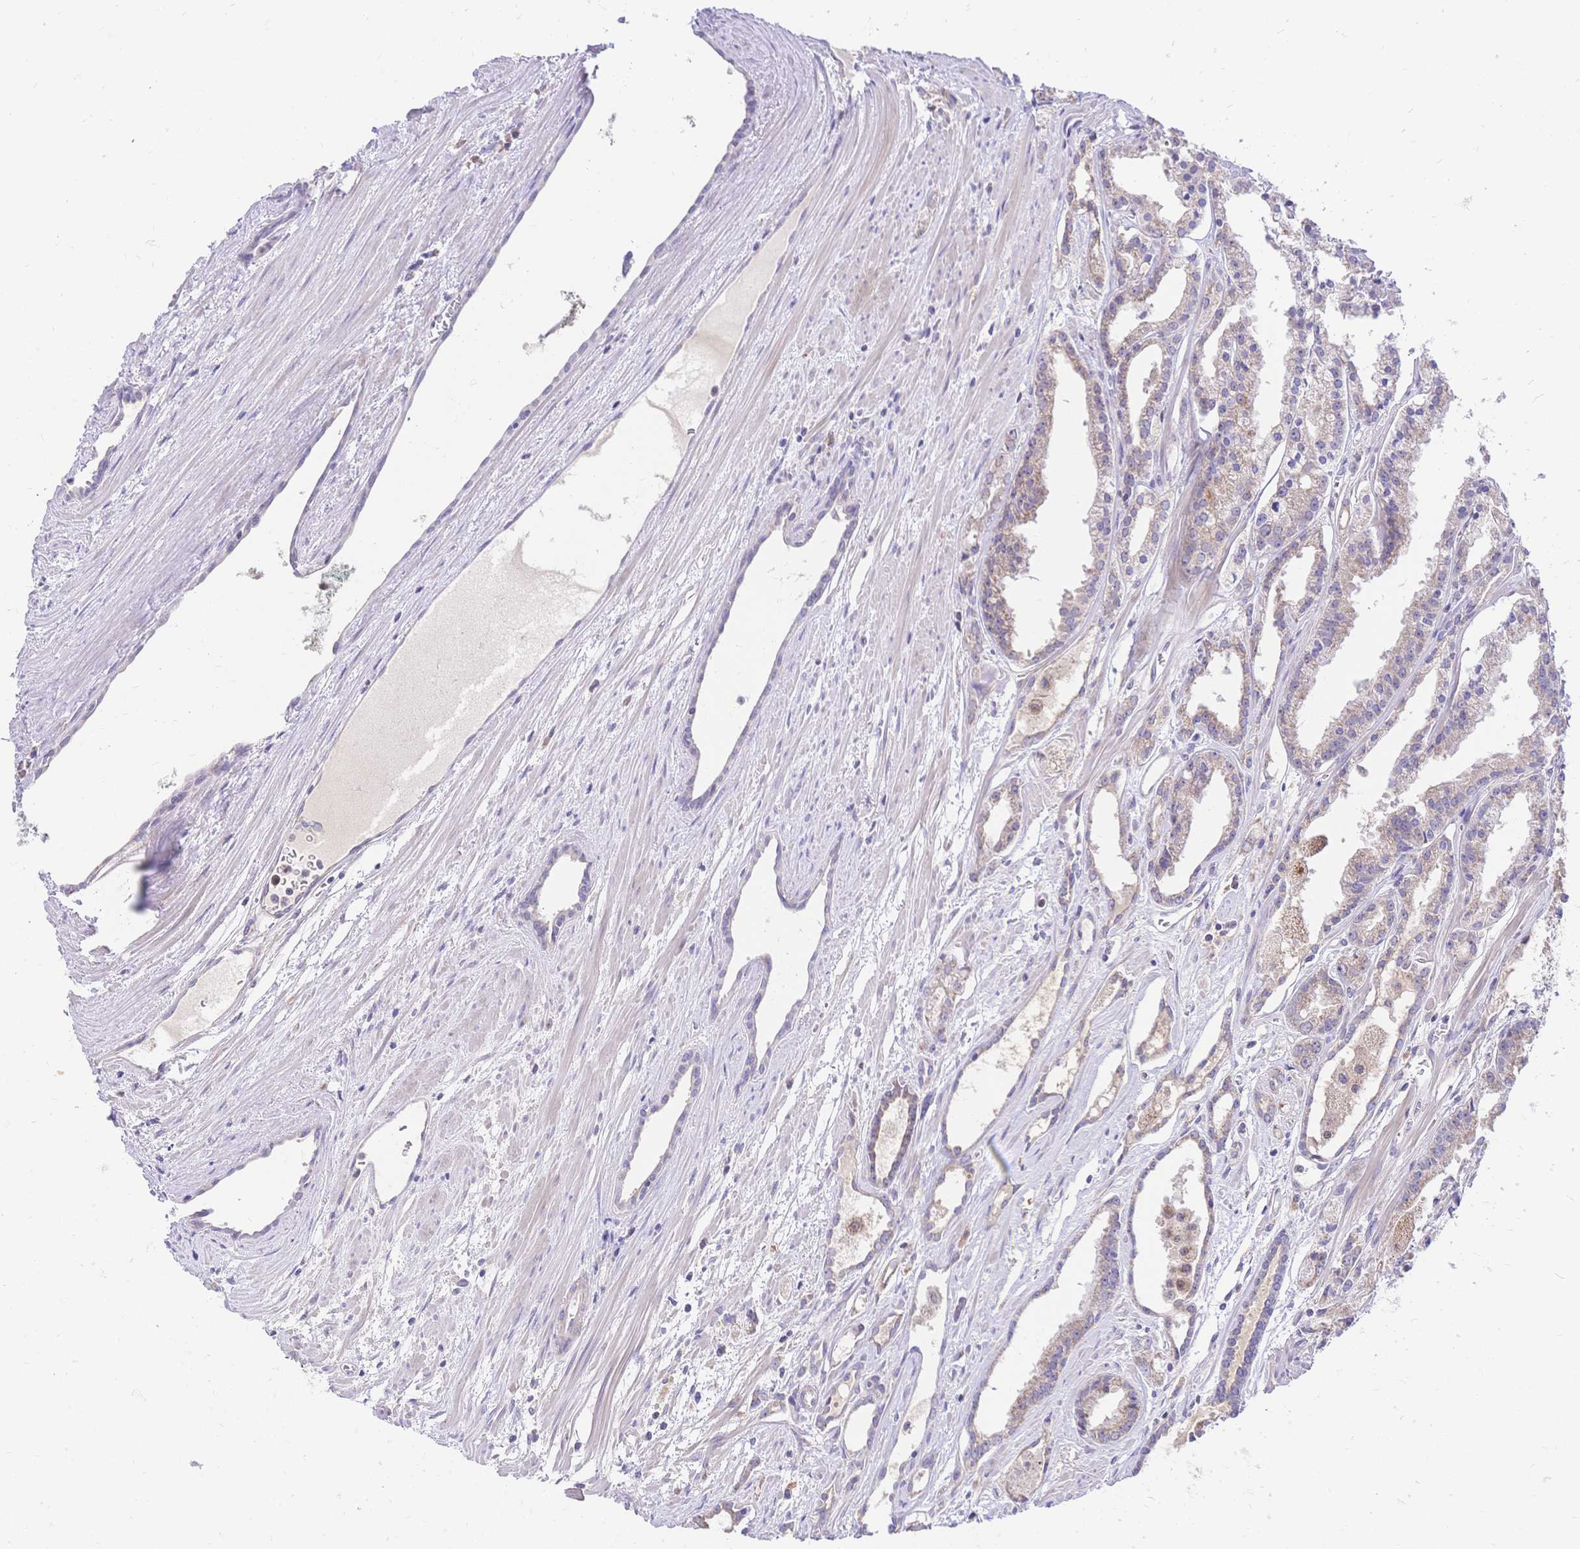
{"staining": {"intensity": "weak", "quantity": "25%-75%", "location": "cytoplasmic/membranous"}, "tissue": "prostate cancer", "cell_type": "Tumor cells", "image_type": "cancer", "snomed": [{"axis": "morphology", "description": "Adenocarcinoma, High grade"}, {"axis": "topography", "description": "Prostate"}], "caption": "Prostate cancer (adenocarcinoma (high-grade)) stained for a protein (brown) exhibits weak cytoplasmic/membranous positive staining in about 25%-75% of tumor cells.", "gene": "CLEC18B", "patient": {"sex": "male", "age": 68}}